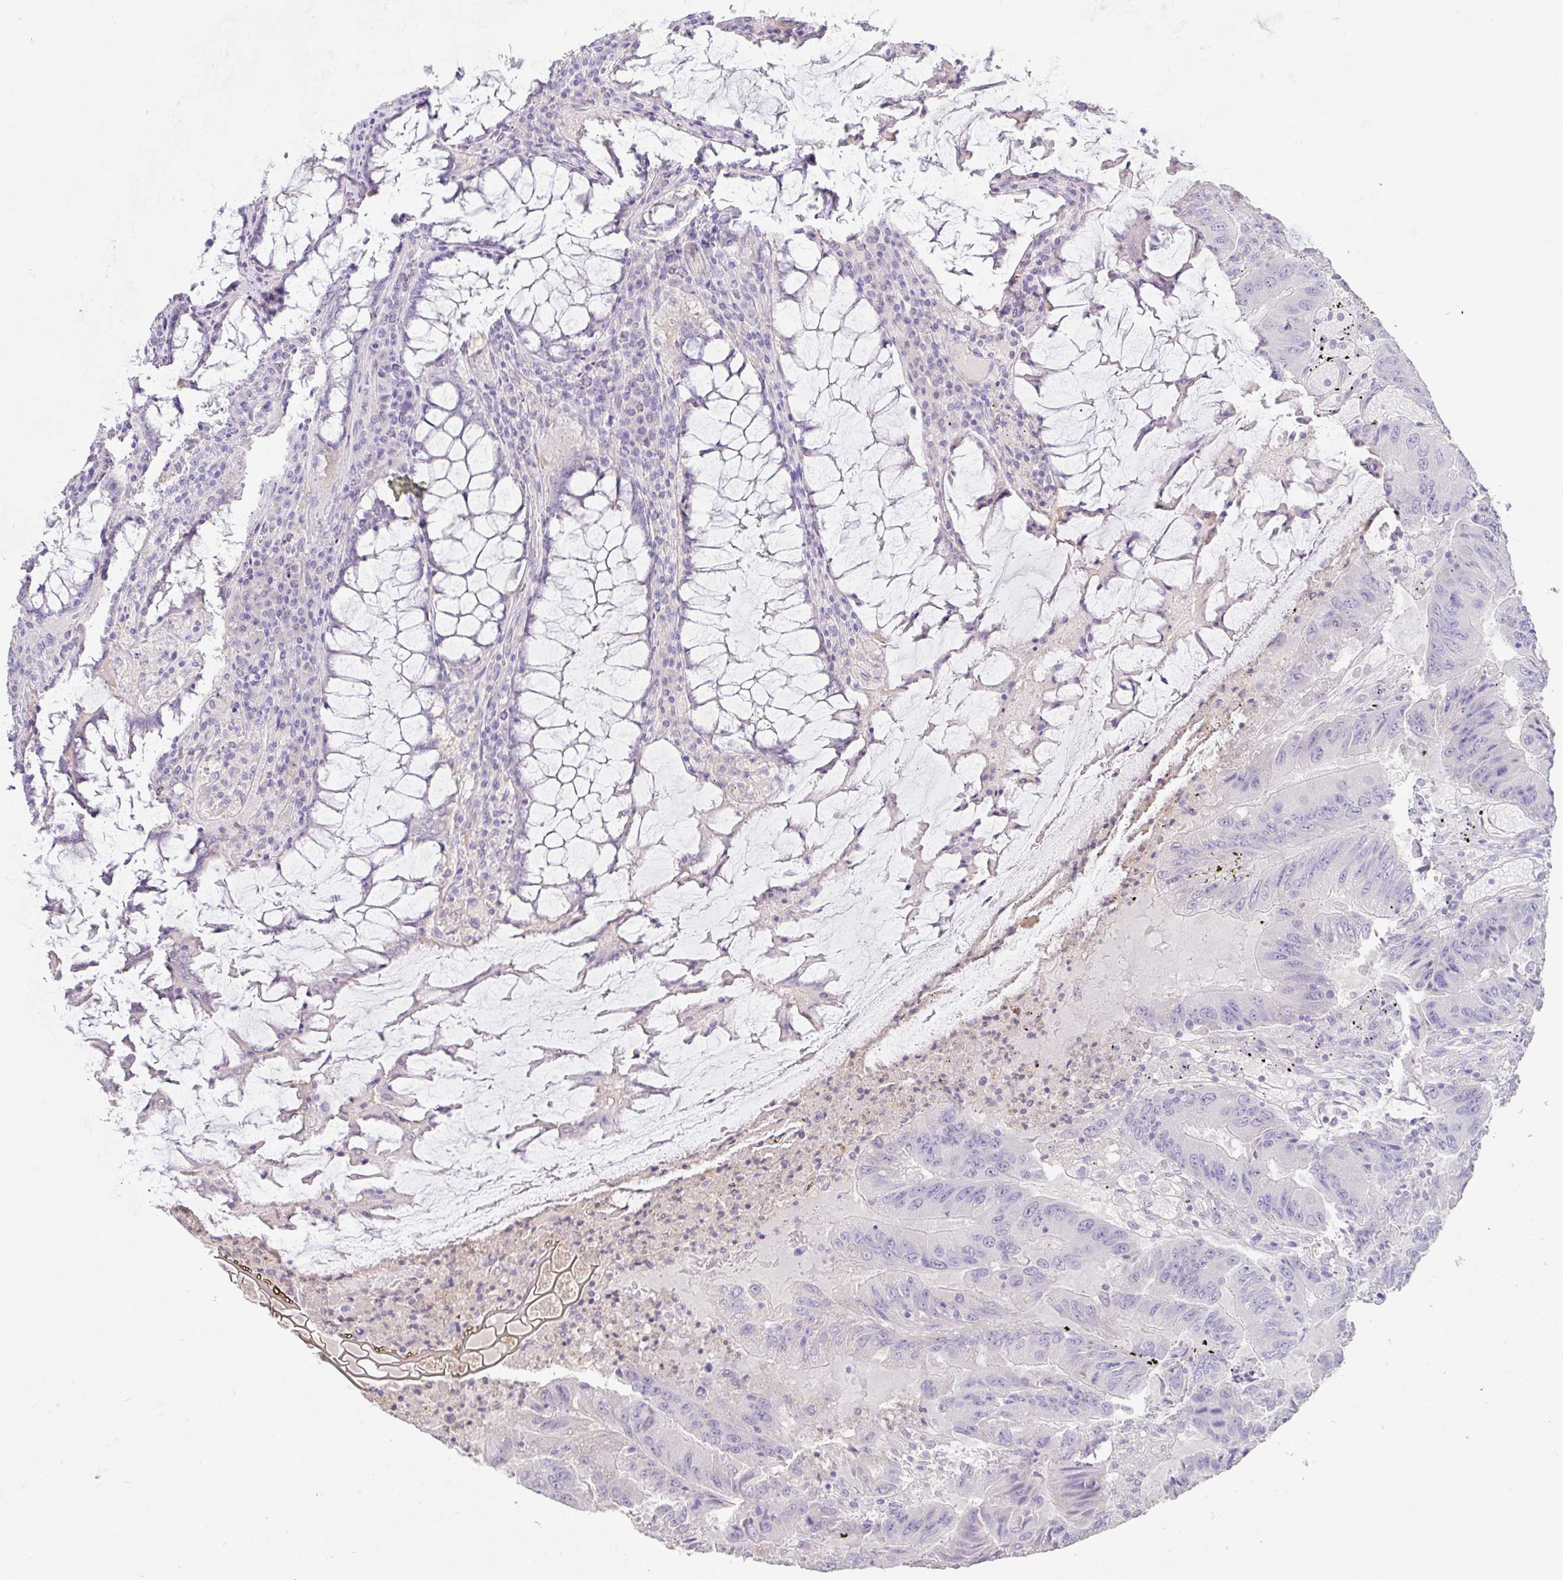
{"staining": {"intensity": "negative", "quantity": "none", "location": "none"}, "tissue": "colorectal cancer", "cell_type": "Tumor cells", "image_type": "cancer", "snomed": [{"axis": "morphology", "description": "Adenocarcinoma, NOS"}, {"axis": "topography", "description": "Colon"}], "caption": "Immunohistochemistry (IHC) of colorectal cancer shows no expression in tumor cells.", "gene": "PYGM", "patient": {"sex": "male", "age": 53}}